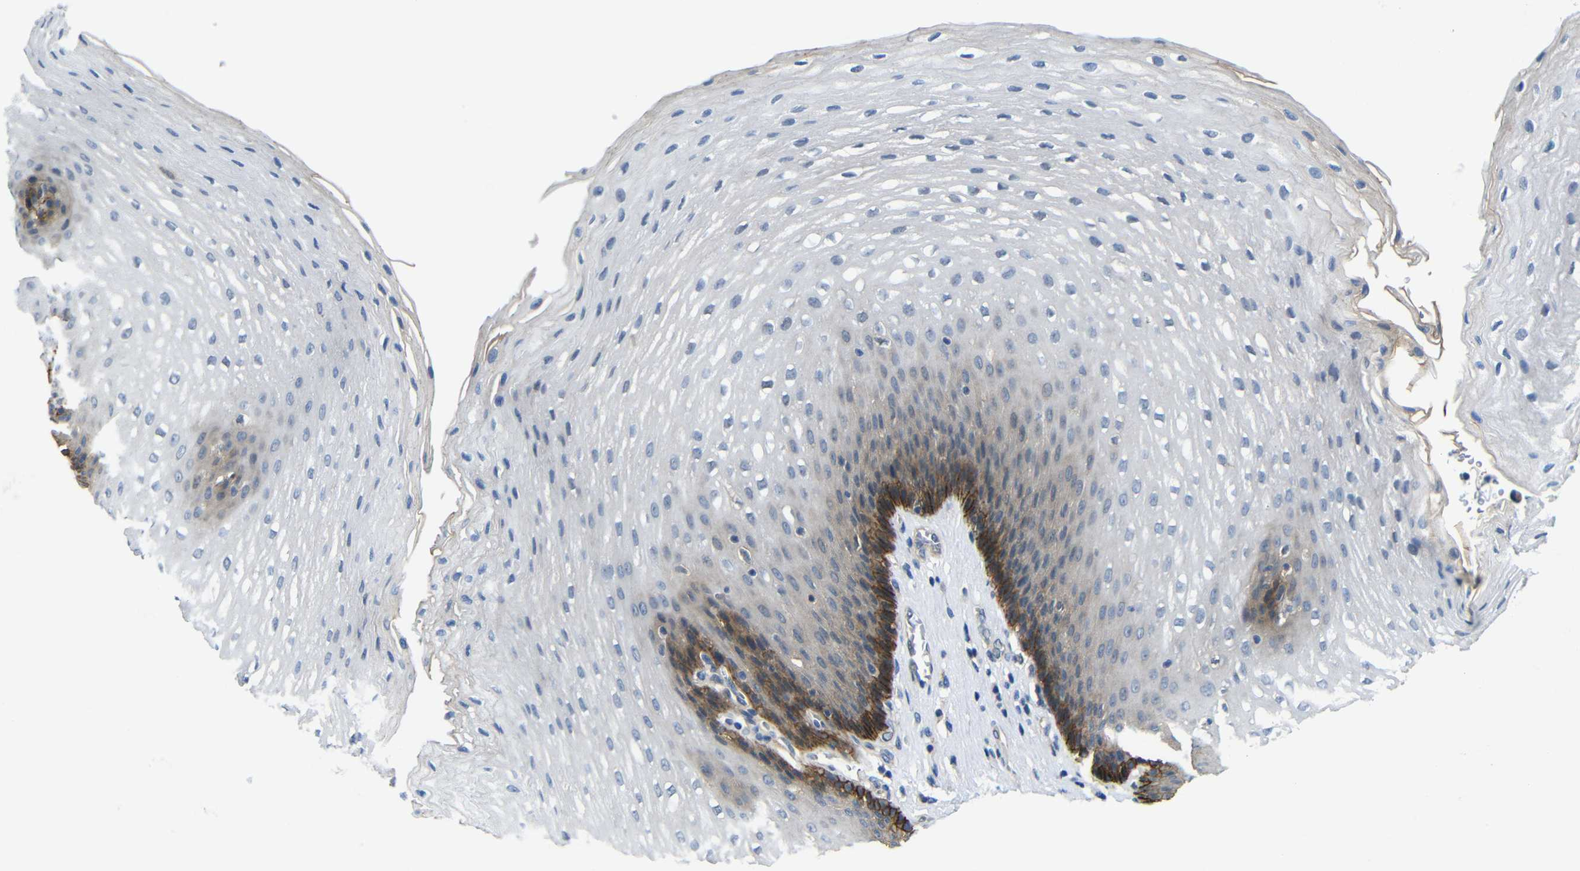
{"staining": {"intensity": "strong", "quantity": "<25%", "location": "cytoplasmic/membranous"}, "tissue": "esophagus", "cell_type": "Squamous epithelial cells", "image_type": "normal", "snomed": [{"axis": "morphology", "description": "Normal tissue, NOS"}, {"axis": "topography", "description": "Esophagus"}], "caption": "Immunohistochemical staining of benign human esophagus displays medium levels of strong cytoplasmic/membranous expression in about <25% of squamous epithelial cells.", "gene": "ZNF90", "patient": {"sex": "male", "age": 48}}